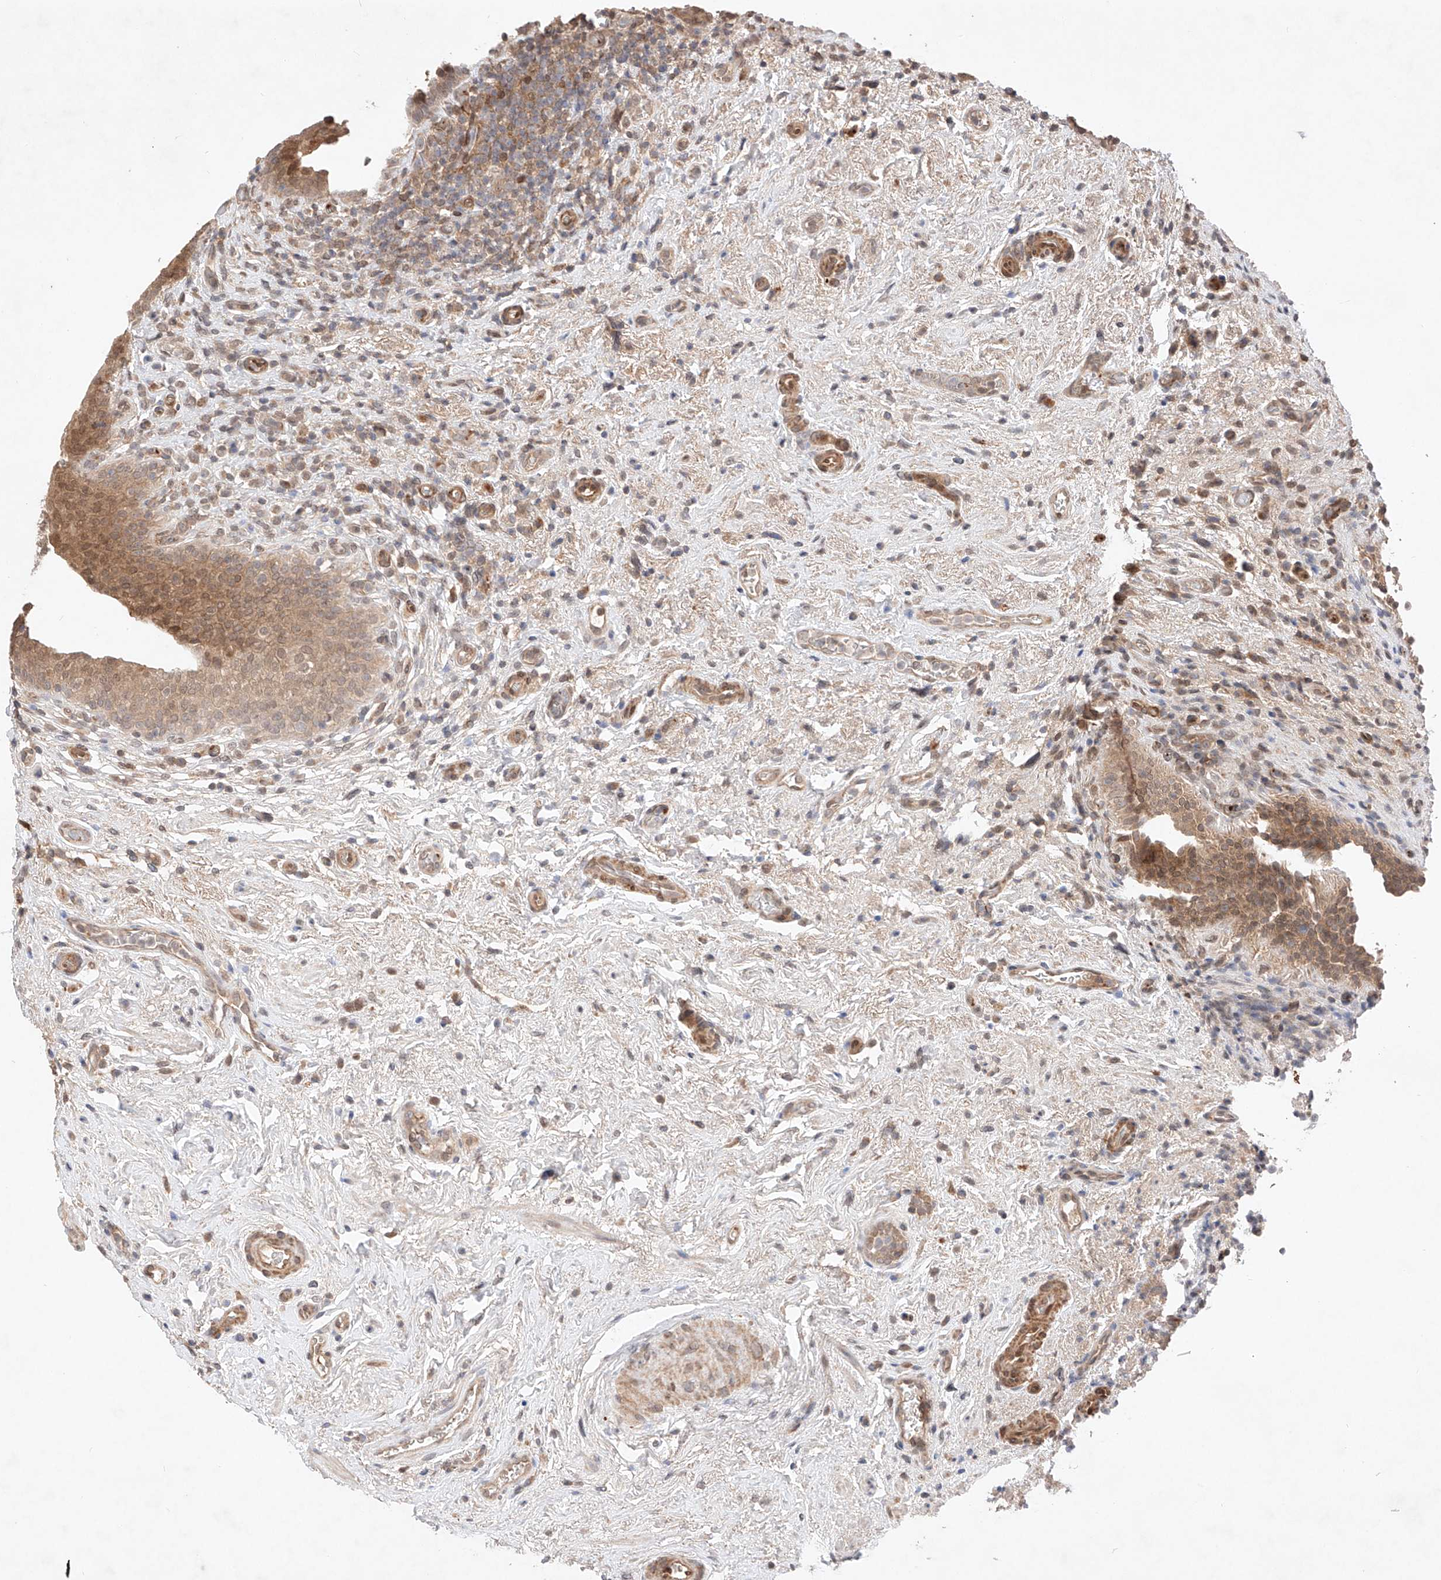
{"staining": {"intensity": "moderate", "quantity": ">75%", "location": "cytoplasmic/membranous,nuclear"}, "tissue": "urinary bladder", "cell_type": "Urothelial cells", "image_type": "normal", "snomed": [{"axis": "morphology", "description": "Normal tissue, NOS"}, {"axis": "topography", "description": "Urinary bladder"}], "caption": "Urinary bladder stained with DAB immunohistochemistry shows medium levels of moderate cytoplasmic/membranous,nuclear staining in approximately >75% of urothelial cells. The protein of interest is shown in brown color, while the nuclei are stained blue.", "gene": "ZNF124", "patient": {"sex": "male", "age": 83}}